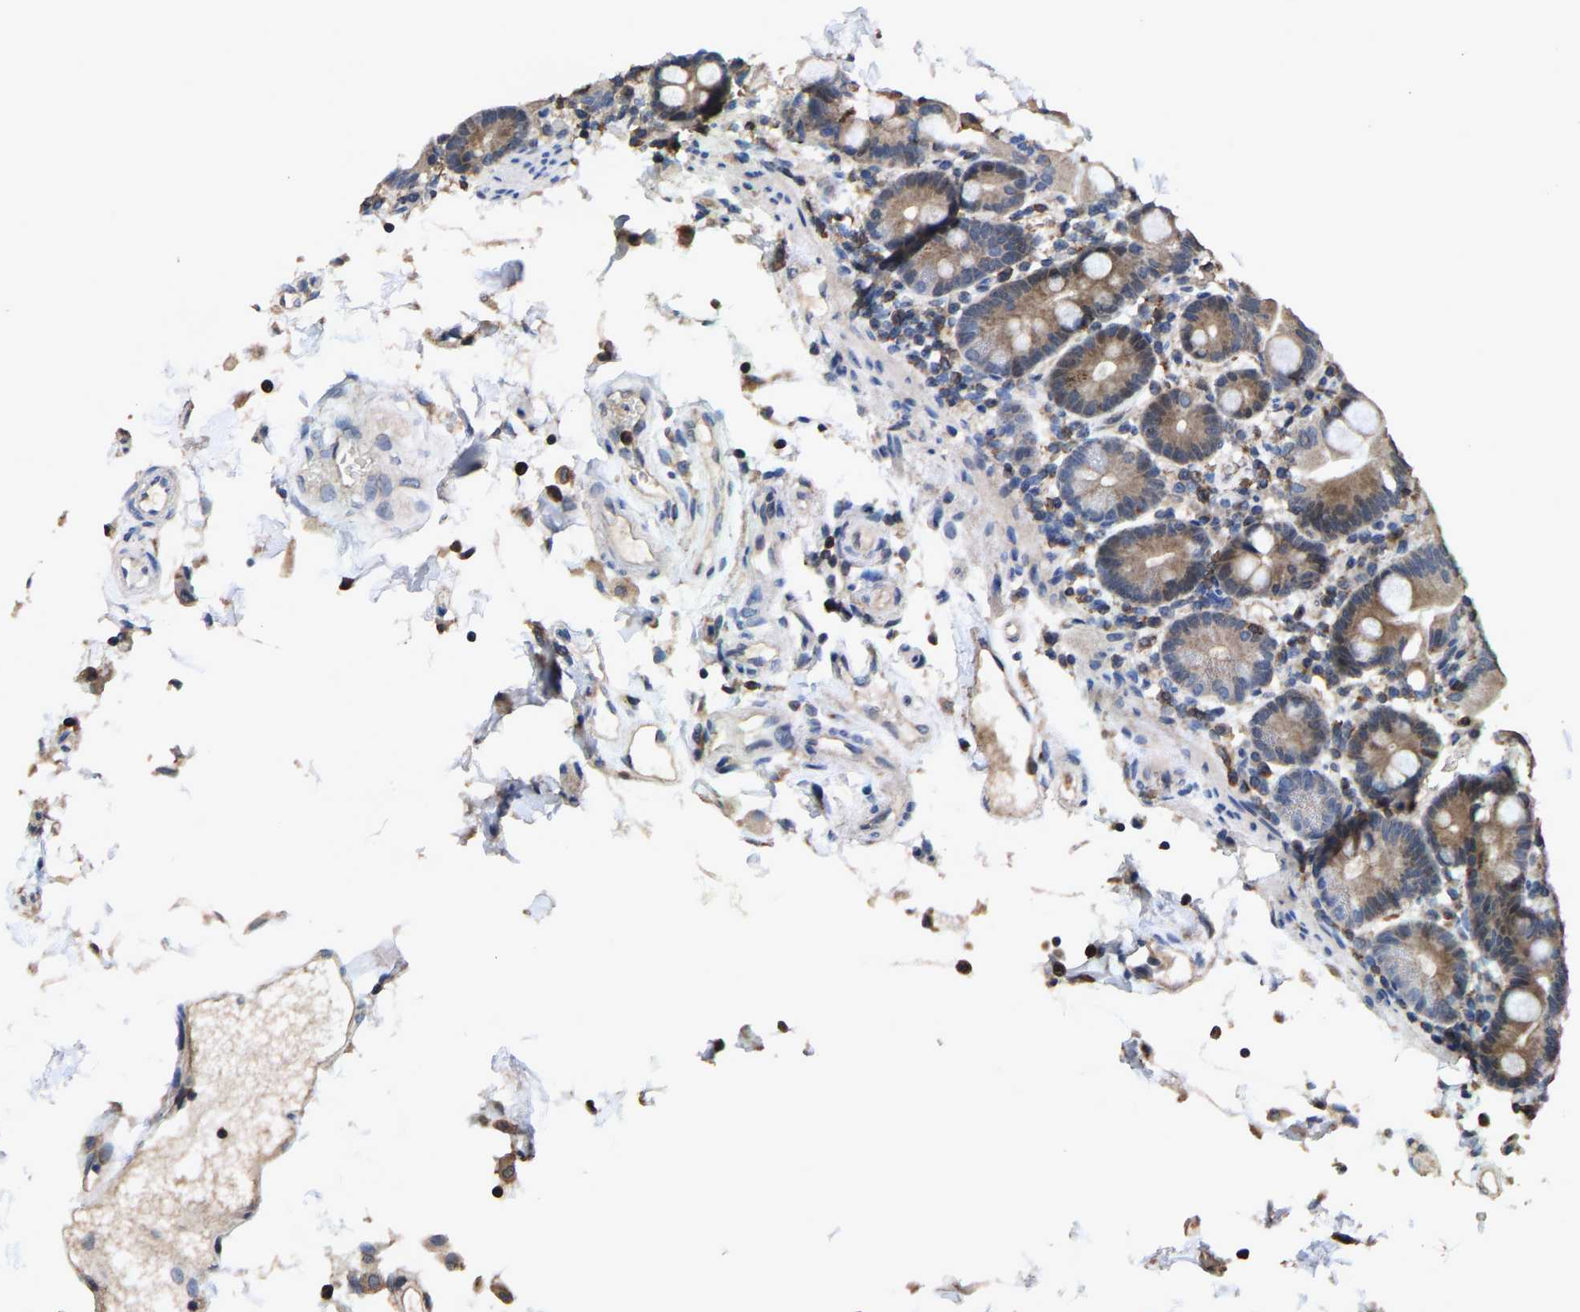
{"staining": {"intensity": "moderate", "quantity": "25%-75%", "location": "cytoplasmic/membranous"}, "tissue": "duodenum", "cell_type": "Glandular cells", "image_type": "normal", "snomed": [{"axis": "morphology", "description": "Normal tissue, NOS"}, {"axis": "topography", "description": "Small intestine, NOS"}], "caption": "A high-resolution micrograph shows IHC staining of unremarkable duodenum, which reveals moderate cytoplasmic/membranous positivity in approximately 25%-75% of glandular cells. The staining was performed using DAB to visualize the protein expression in brown, while the nuclei were stained in blue with hematoxylin (Magnification: 20x).", "gene": "TDRKH", "patient": {"sex": "female", "age": 71}}